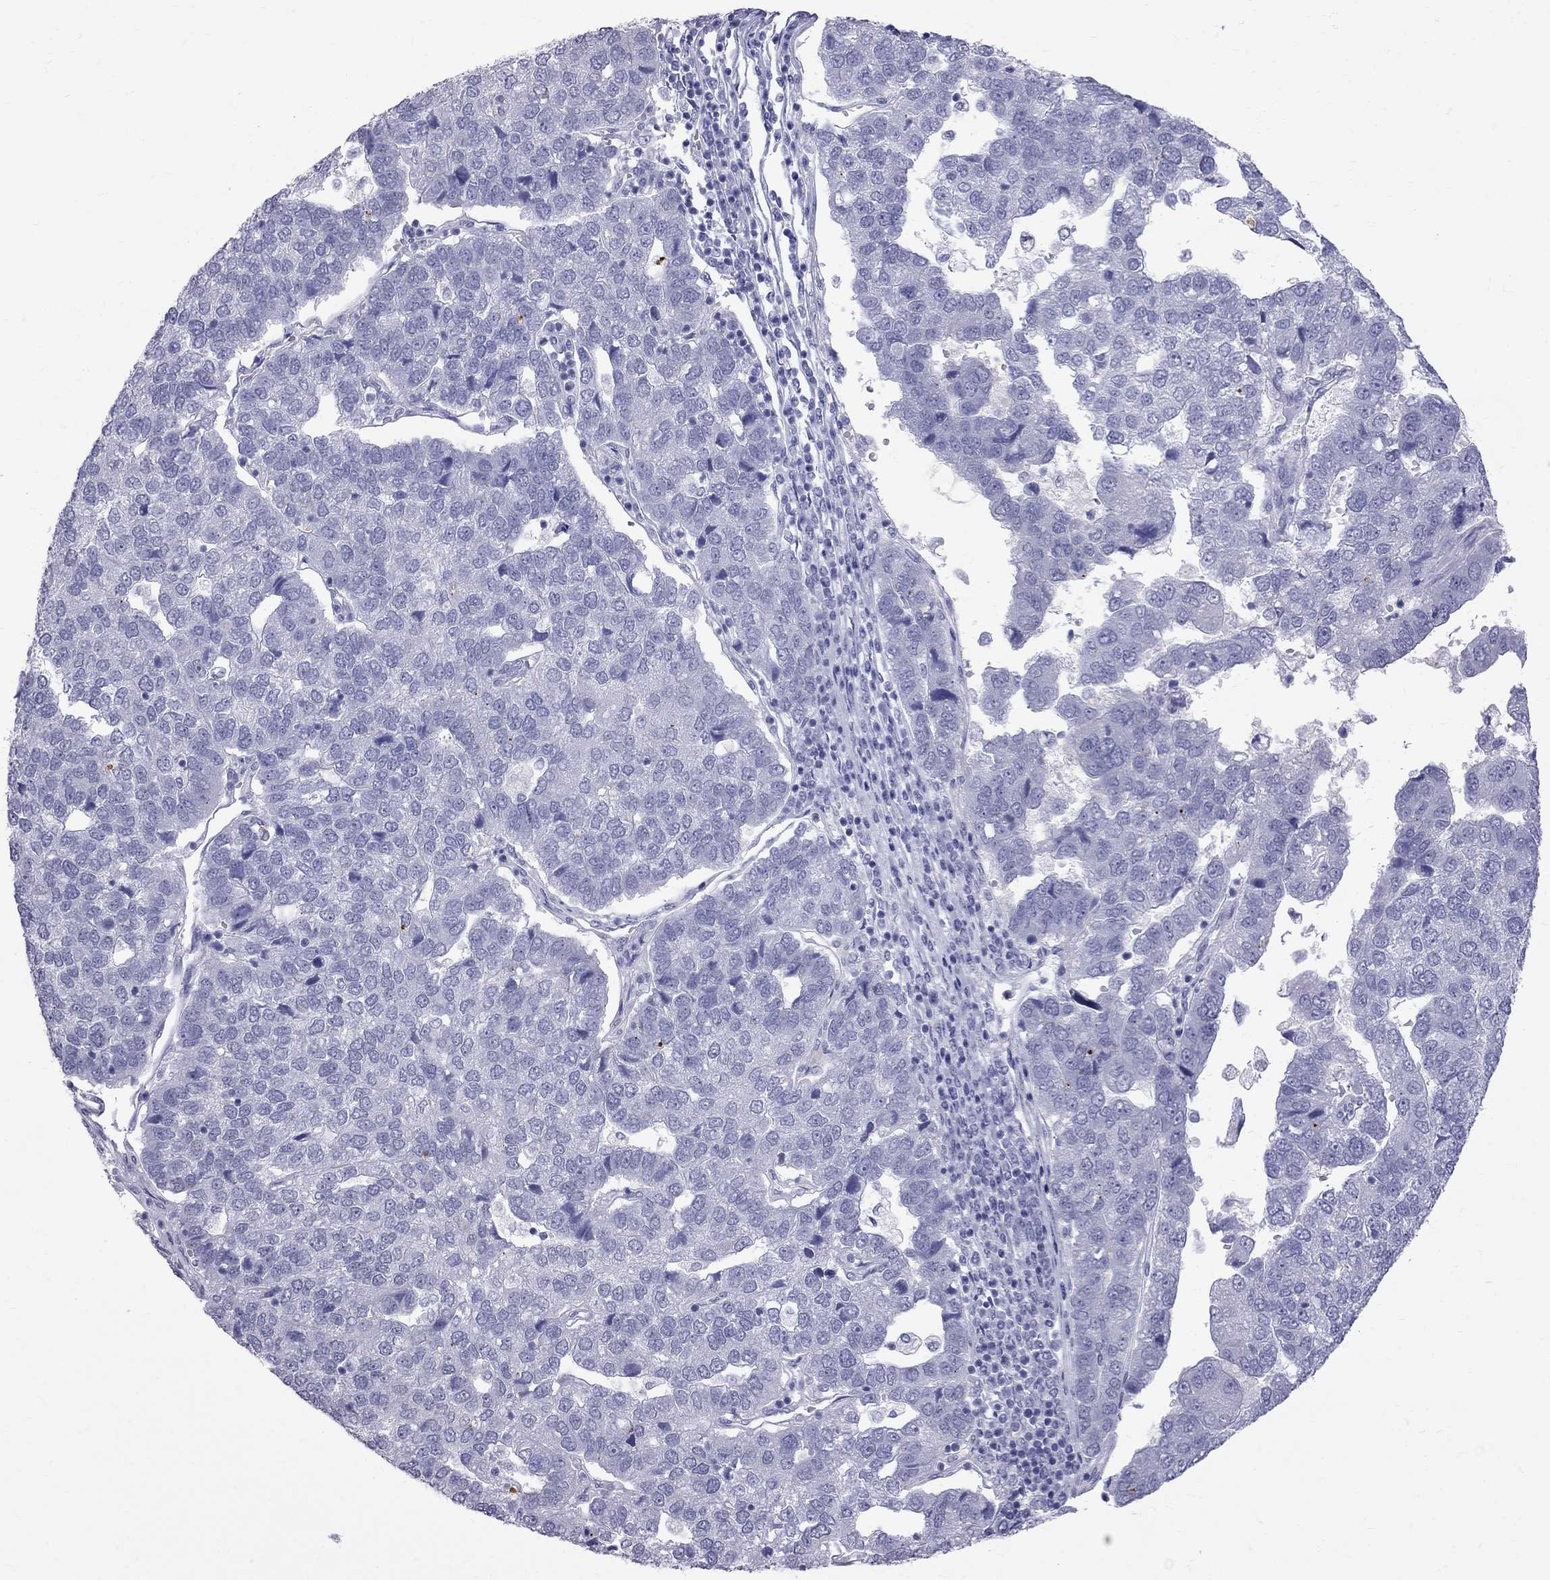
{"staining": {"intensity": "negative", "quantity": "none", "location": "none"}, "tissue": "pancreatic cancer", "cell_type": "Tumor cells", "image_type": "cancer", "snomed": [{"axis": "morphology", "description": "Adenocarcinoma, NOS"}, {"axis": "topography", "description": "Pancreas"}], "caption": "Immunohistochemical staining of pancreatic adenocarcinoma displays no significant expression in tumor cells.", "gene": "MUC15", "patient": {"sex": "female", "age": 61}}